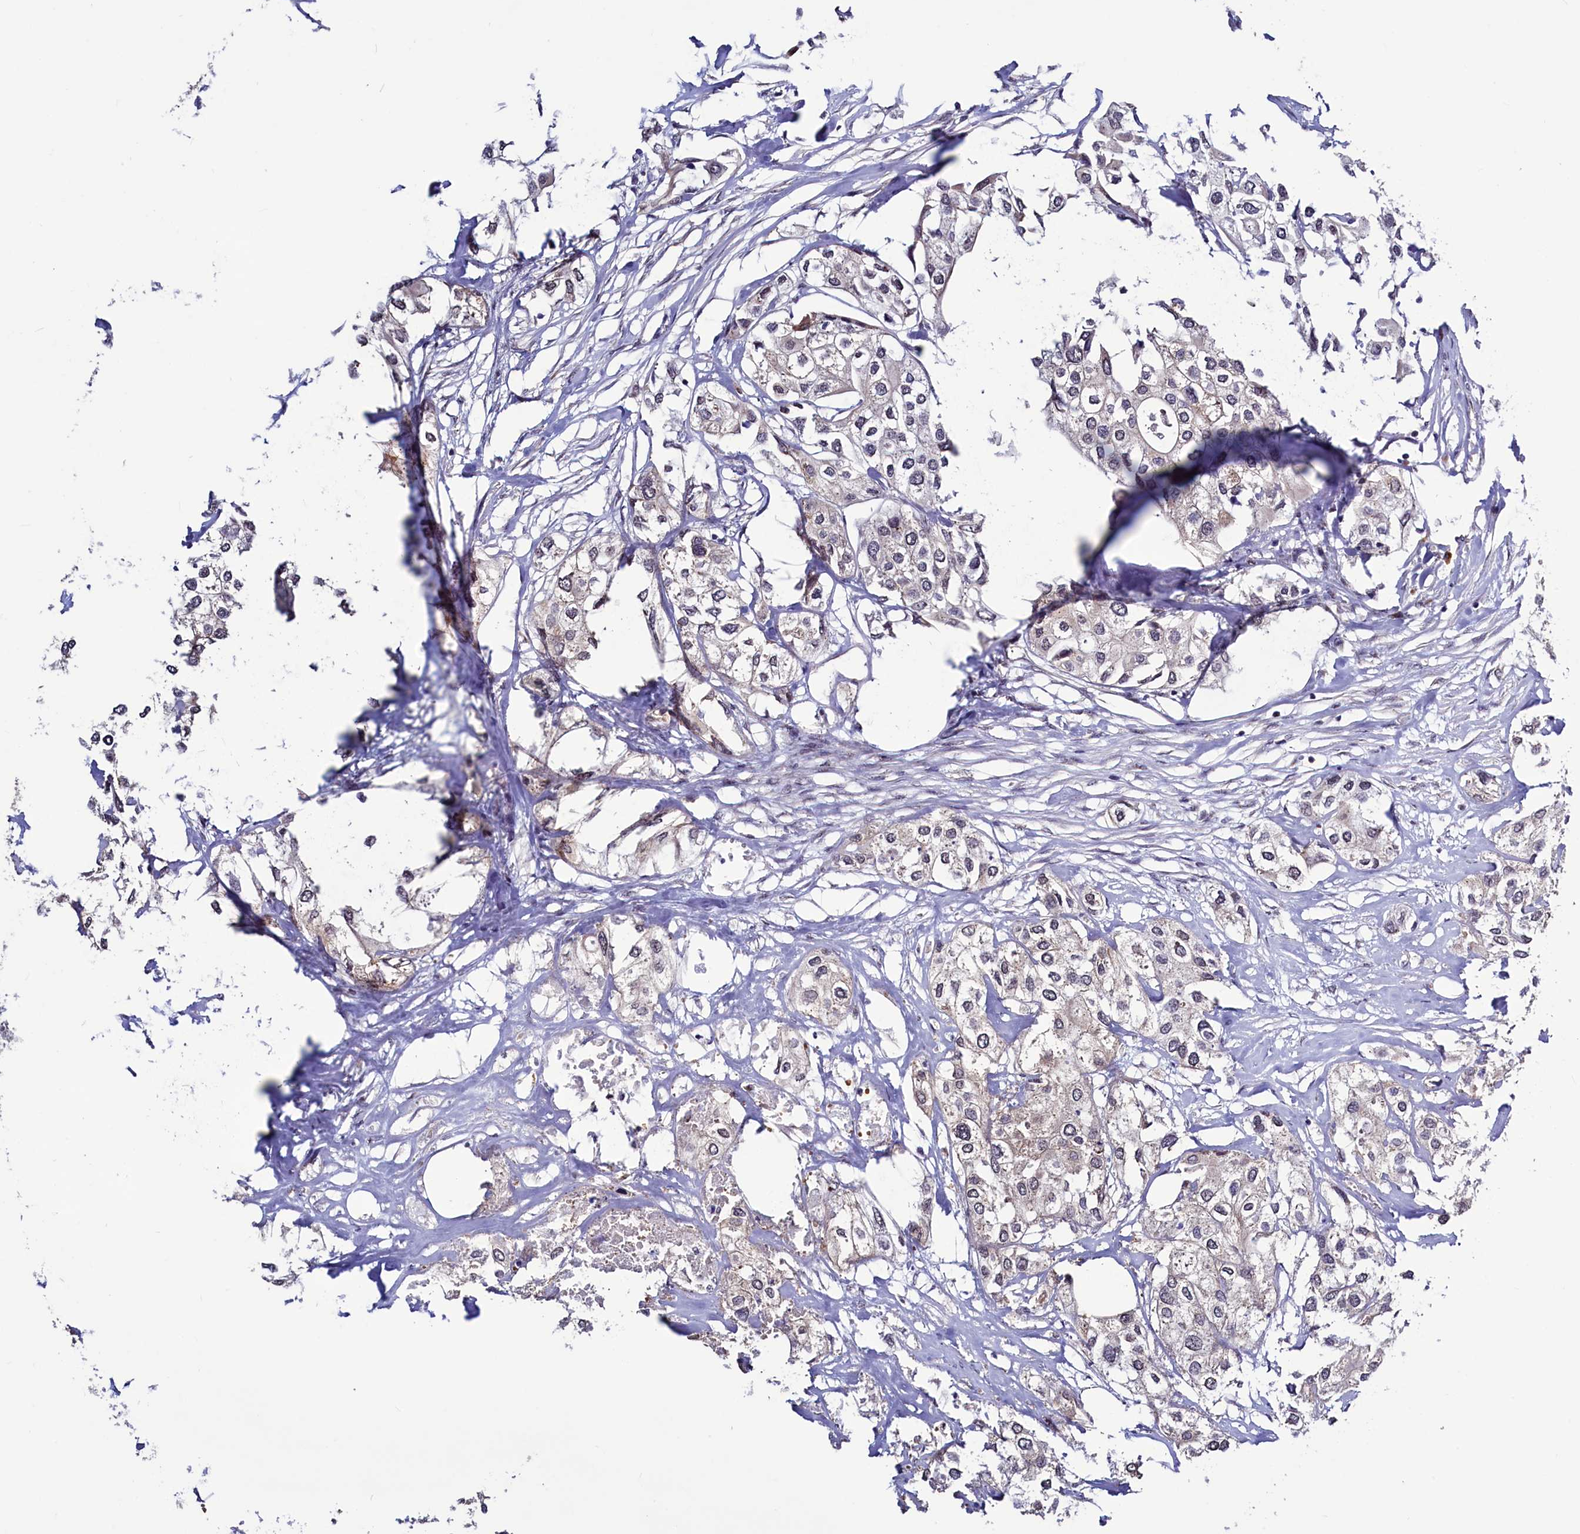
{"staining": {"intensity": "negative", "quantity": "none", "location": "none"}, "tissue": "urothelial cancer", "cell_type": "Tumor cells", "image_type": "cancer", "snomed": [{"axis": "morphology", "description": "Urothelial carcinoma, High grade"}, {"axis": "topography", "description": "Urinary bladder"}], "caption": "An immunohistochemistry (IHC) histopathology image of urothelial cancer is shown. There is no staining in tumor cells of urothelial cancer. (Brightfield microscopy of DAB immunohistochemistry at high magnification).", "gene": "SEC24C", "patient": {"sex": "male", "age": 64}}